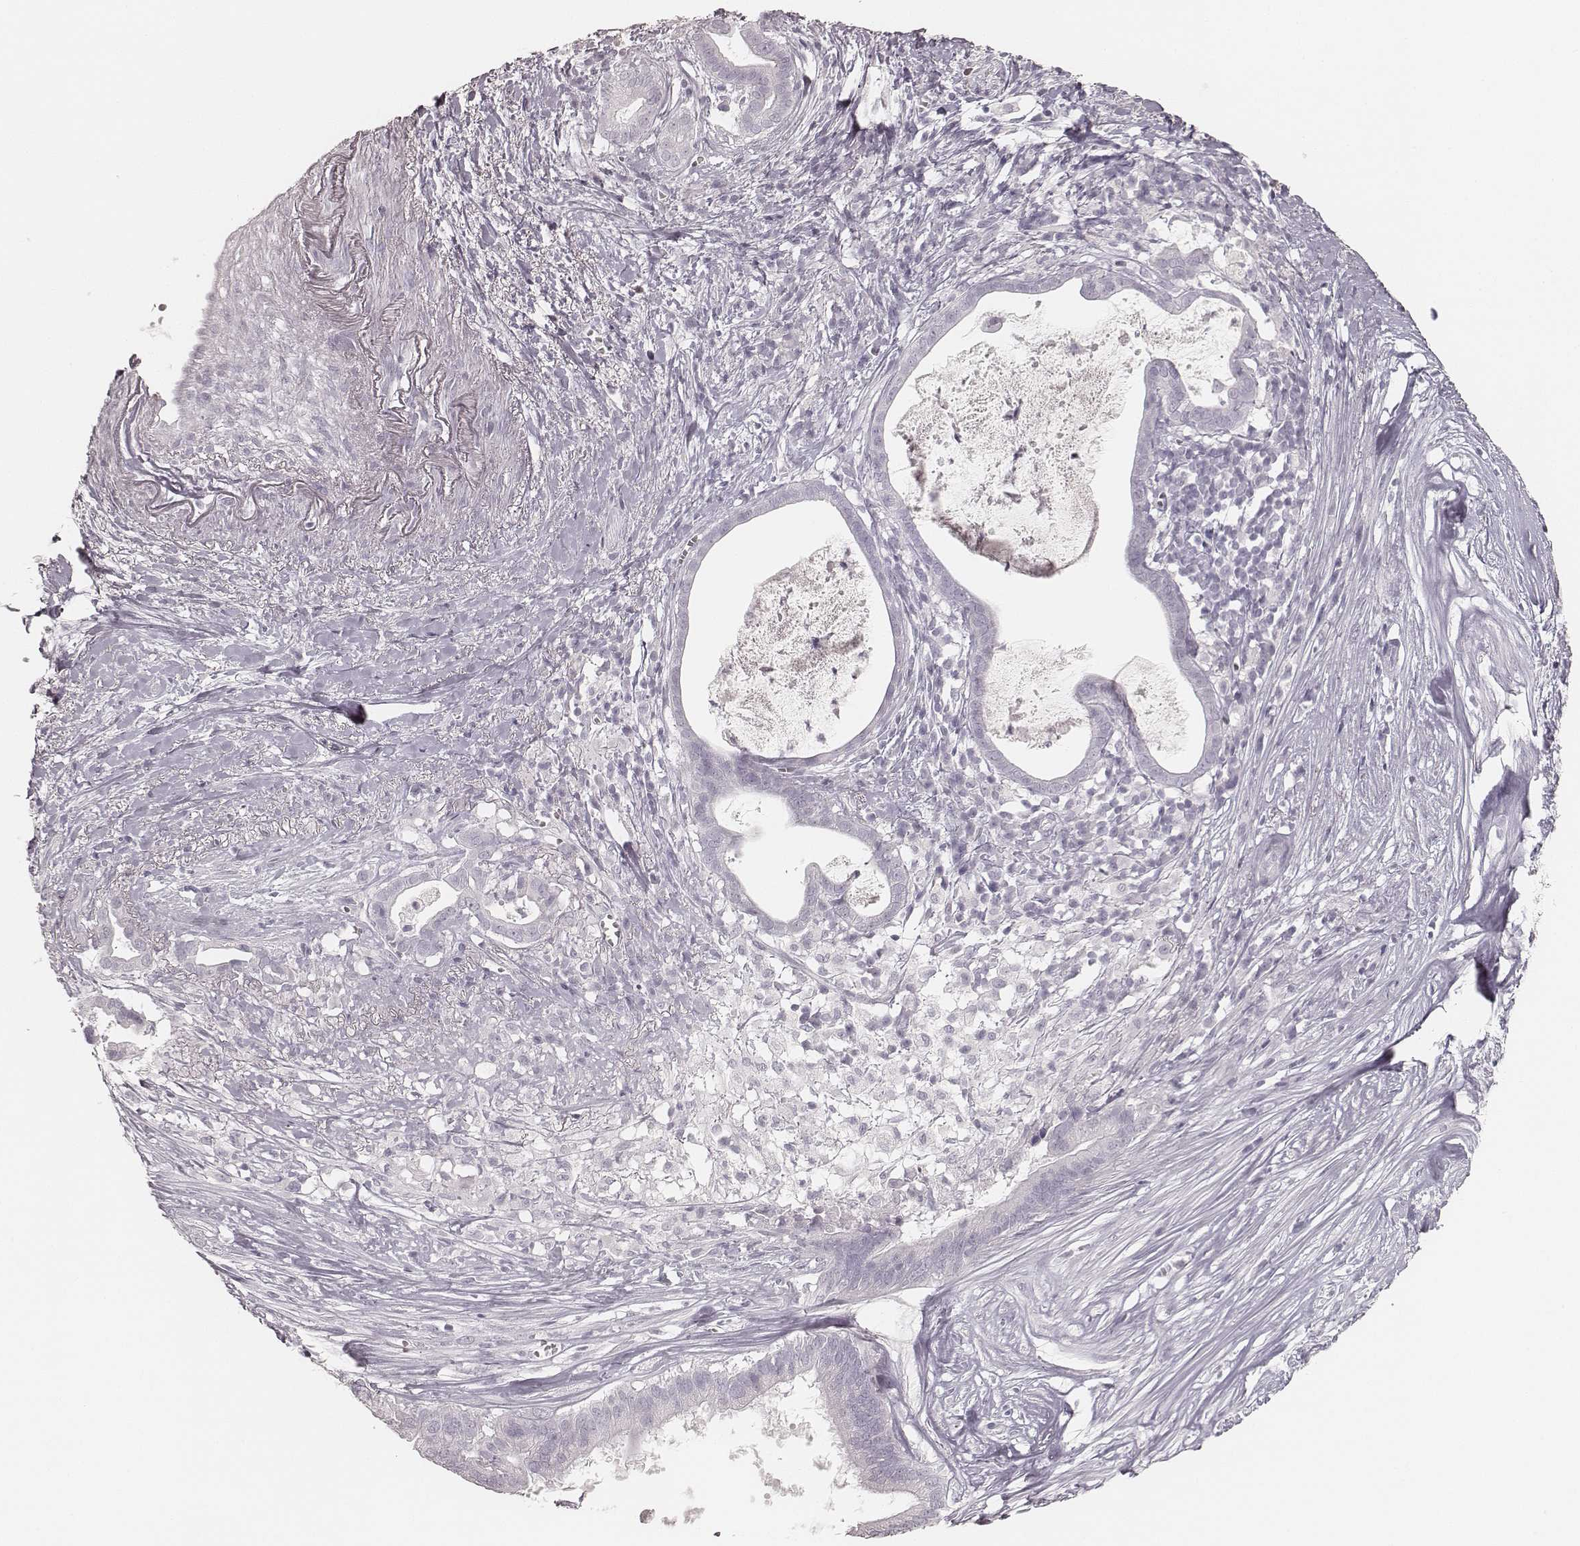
{"staining": {"intensity": "negative", "quantity": "none", "location": "none"}, "tissue": "pancreatic cancer", "cell_type": "Tumor cells", "image_type": "cancer", "snomed": [{"axis": "morphology", "description": "Adenocarcinoma, NOS"}, {"axis": "topography", "description": "Pancreas"}], "caption": "This is a micrograph of IHC staining of pancreatic adenocarcinoma, which shows no positivity in tumor cells. (Stains: DAB (3,3'-diaminobenzidine) immunohistochemistry (IHC) with hematoxylin counter stain, Microscopy: brightfield microscopy at high magnification).", "gene": "KRT72", "patient": {"sex": "male", "age": 61}}